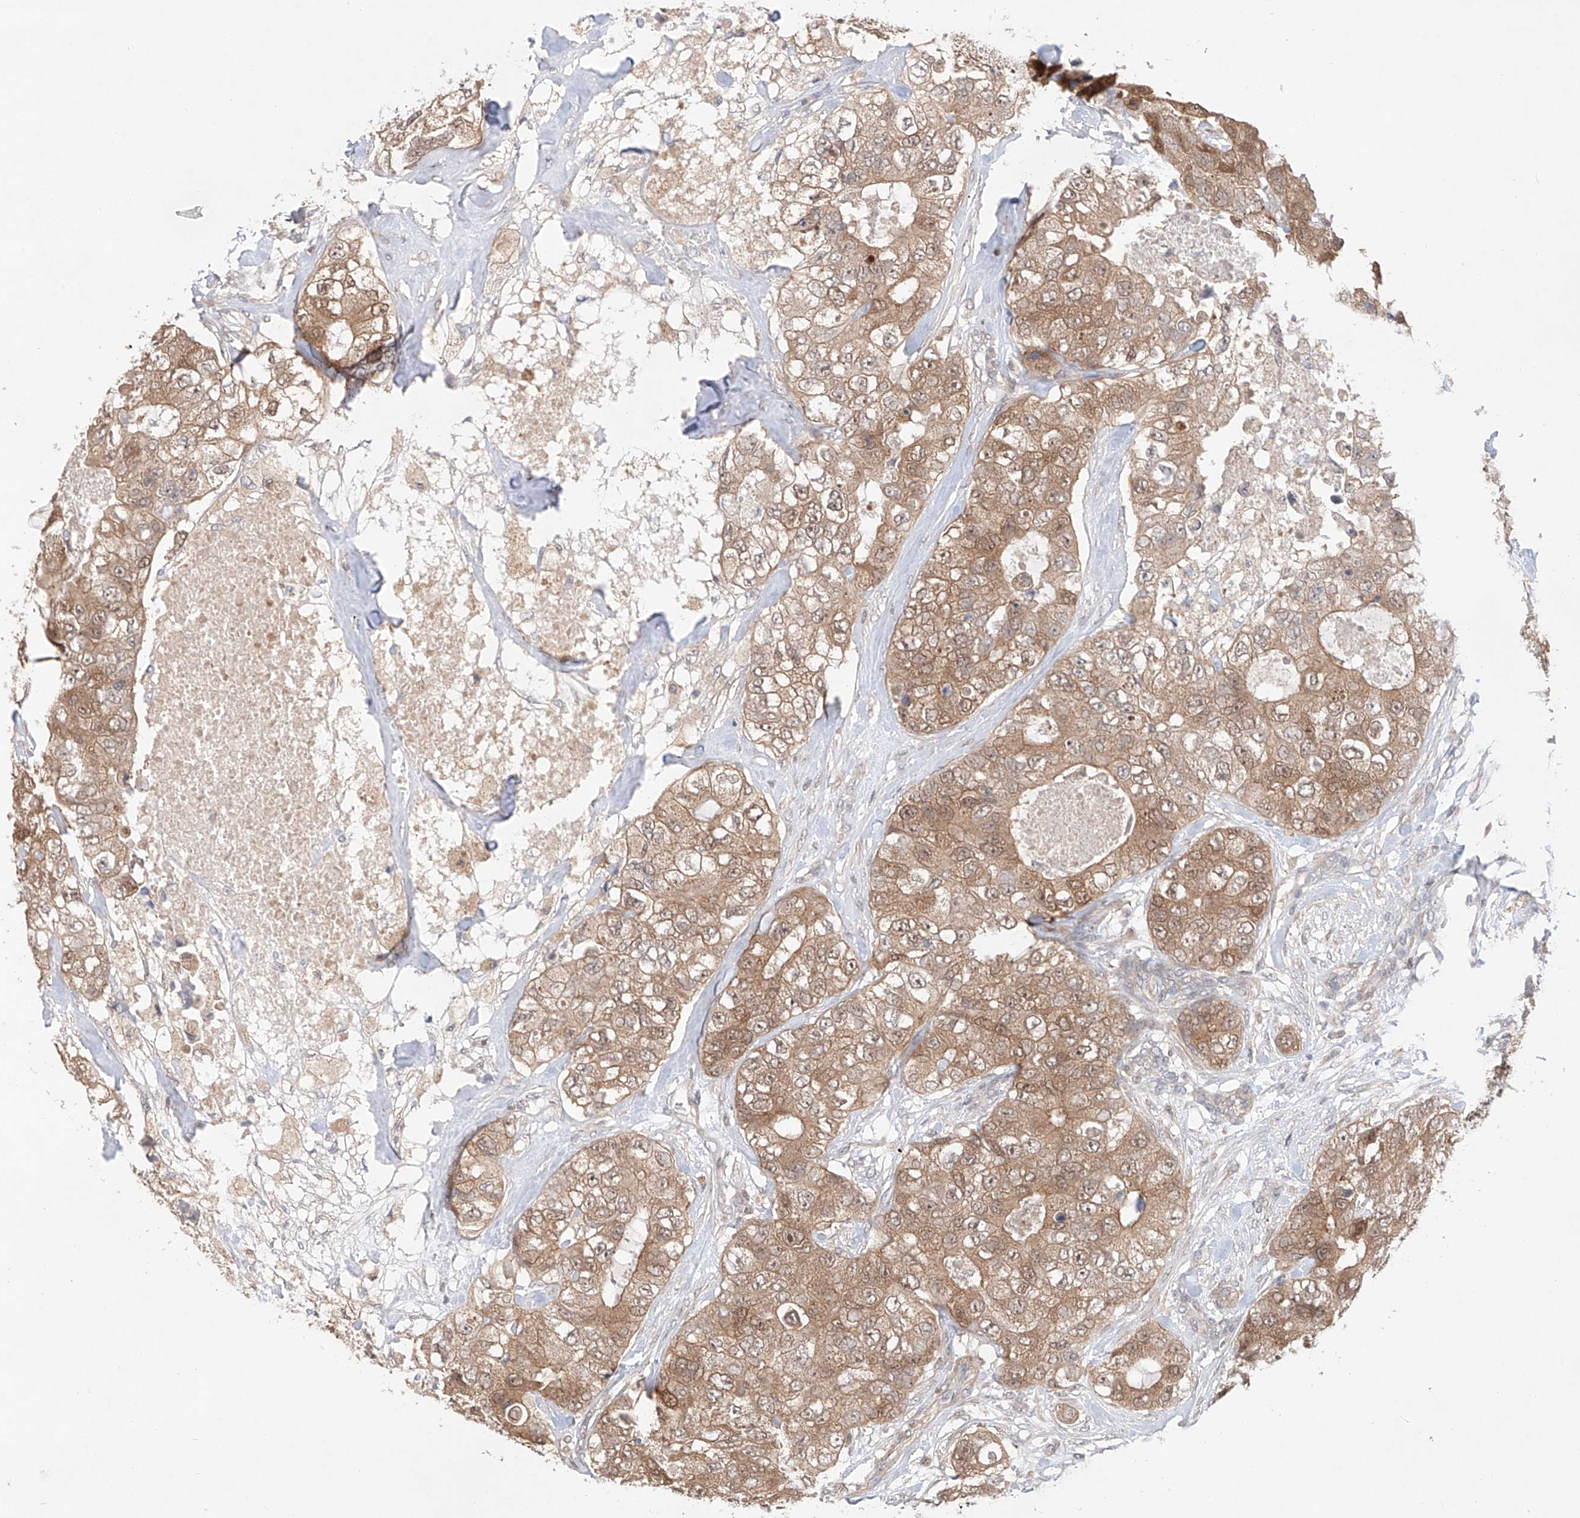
{"staining": {"intensity": "moderate", "quantity": ">75%", "location": "cytoplasmic/membranous"}, "tissue": "breast cancer", "cell_type": "Tumor cells", "image_type": "cancer", "snomed": [{"axis": "morphology", "description": "Duct carcinoma"}, {"axis": "topography", "description": "Breast"}], "caption": "A medium amount of moderate cytoplasmic/membranous staining is seen in approximately >75% of tumor cells in breast cancer tissue.", "gene": "TSR2", "patient": {"sex": "female", "age": 62}}